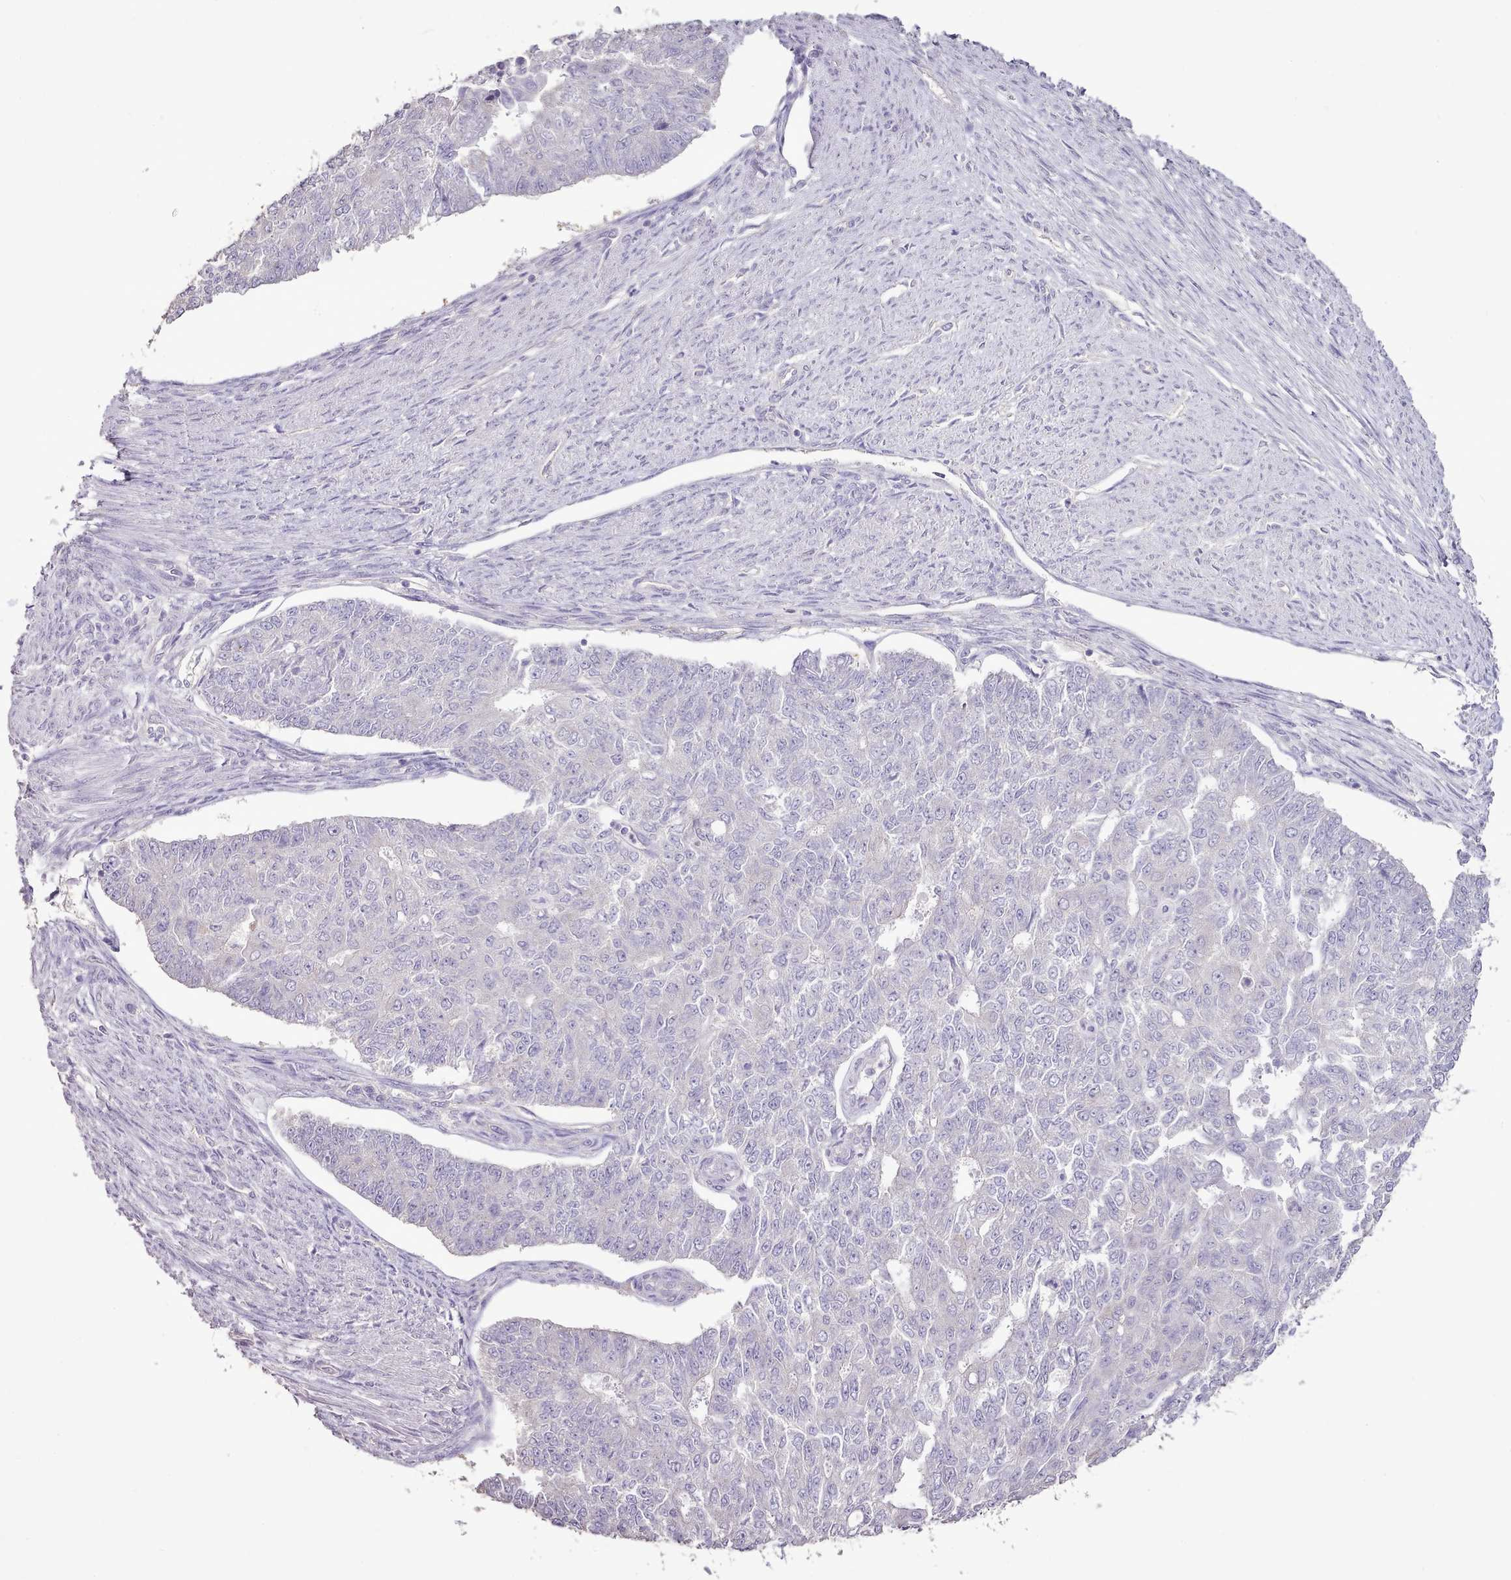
{"staining": {"intensity": "negative", "quantity": "none", "location": "none"}, "tissue": "endometrial cancer", "cell_type": "Tumor cells", "image_type": "cancer", "snomed": [{"axis": "morphology", "description": "Adenocarcinoma, NOS"}, {"axis": "topography", "description": "Endometrium"}], "caption": "Immunohistochemical staining of human endometrial adenocarcinoma shows no significant expression in tumor cells.", "gene": "BLOC1S2", "patient": {"sex": "female", "age": 32}}